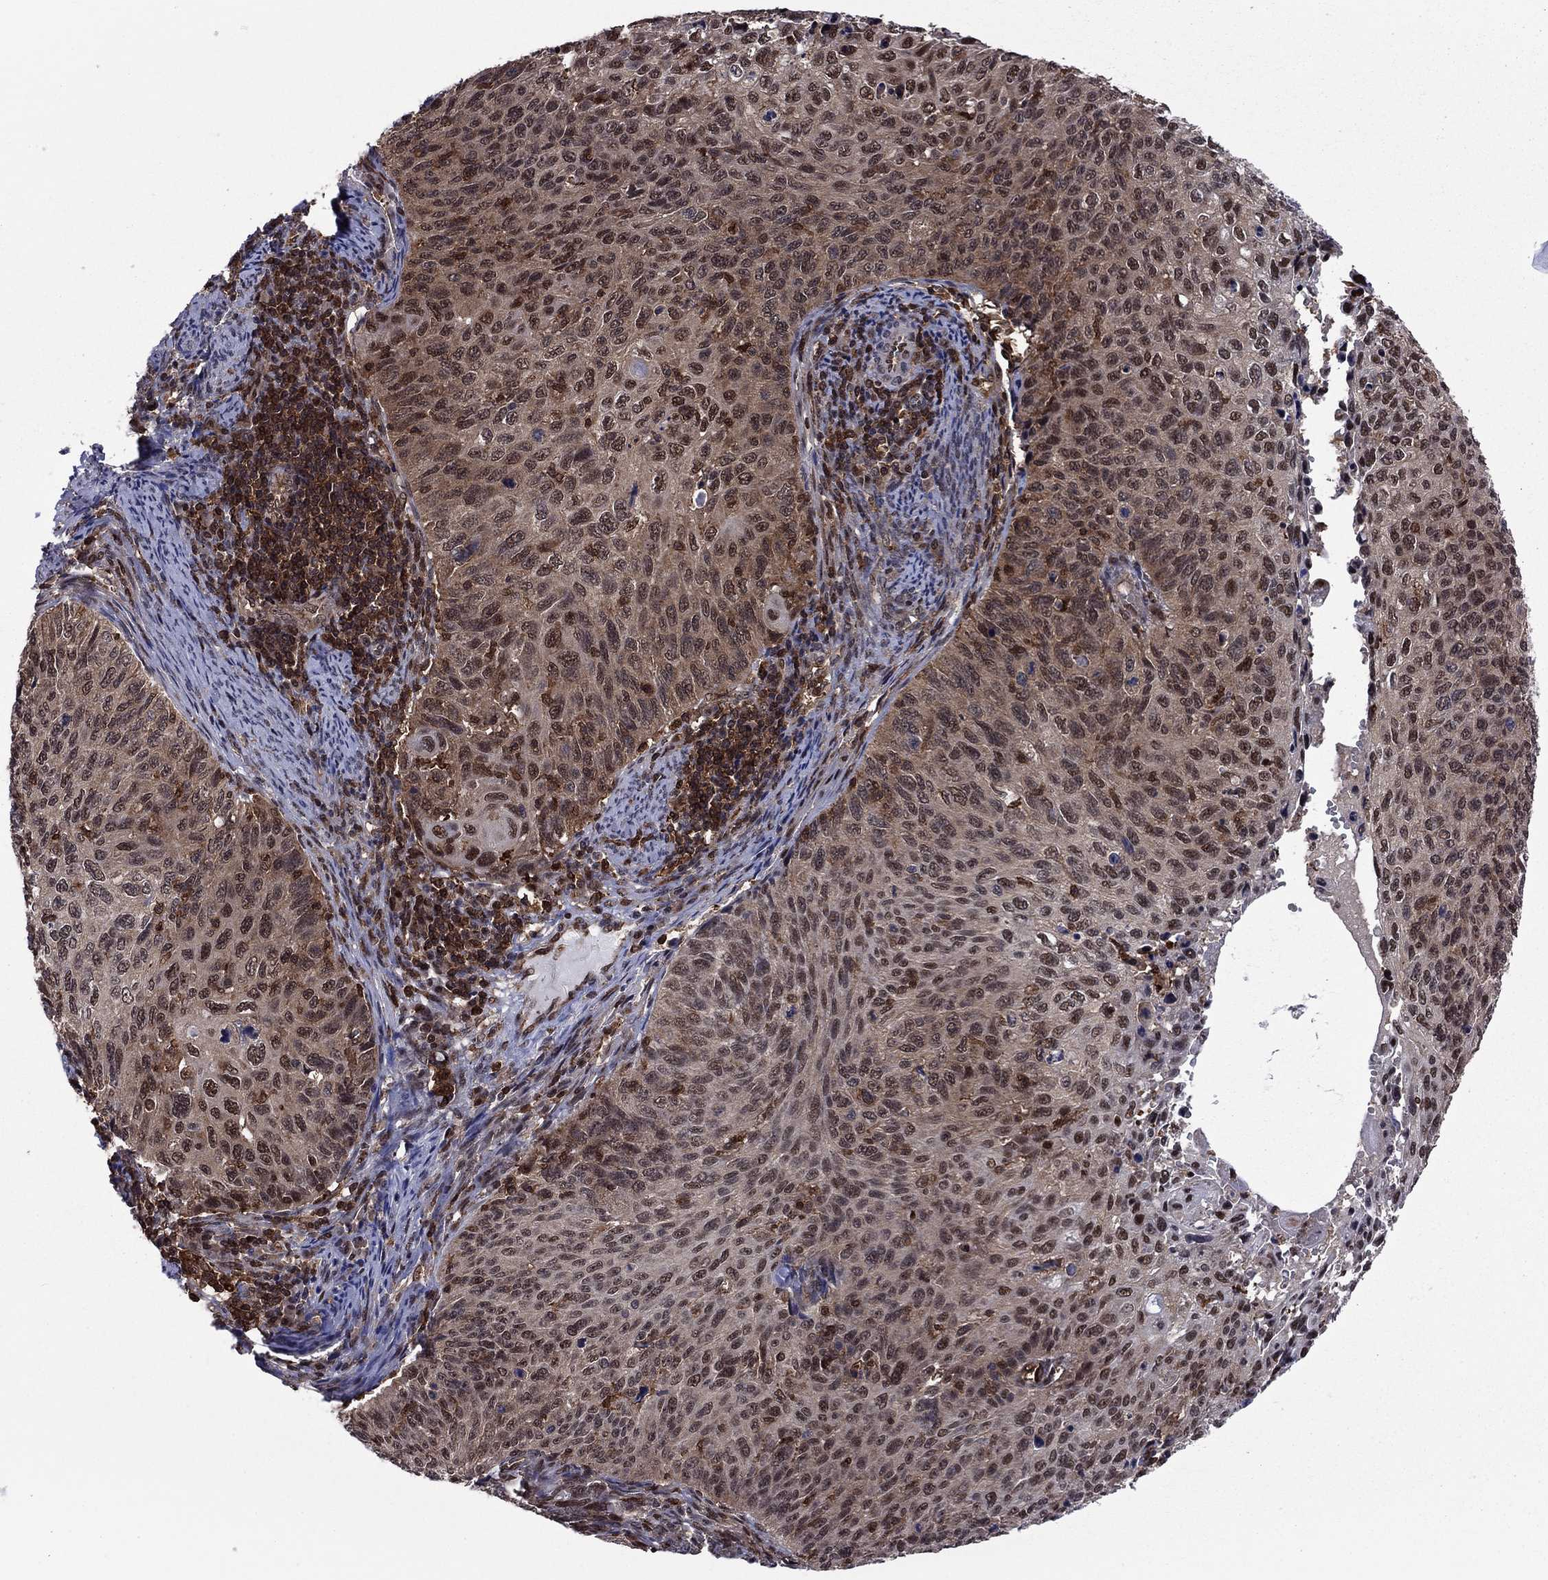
{"staining": {"intensity": "strong", "quantity": "25%-75%", "location": "nuclear"}, "tissue": "cervical cancer", "cell_type": "Tumor cells", "image_type": "cancer", "snomed": [{"axis": "morphology", "description": "Squamous cell carcinoma, NOS"}, {"axis": "topography", "description": "Cervix"}], "caption": "This histopathology image shows immunohistochemistry (IHC) staining of cervical cancer, with high strong nuclear positivity in approximately 25%-75% of tumor cells.", "gene": "PSMD2", "patient": {"sex": "female", "age": 70}}